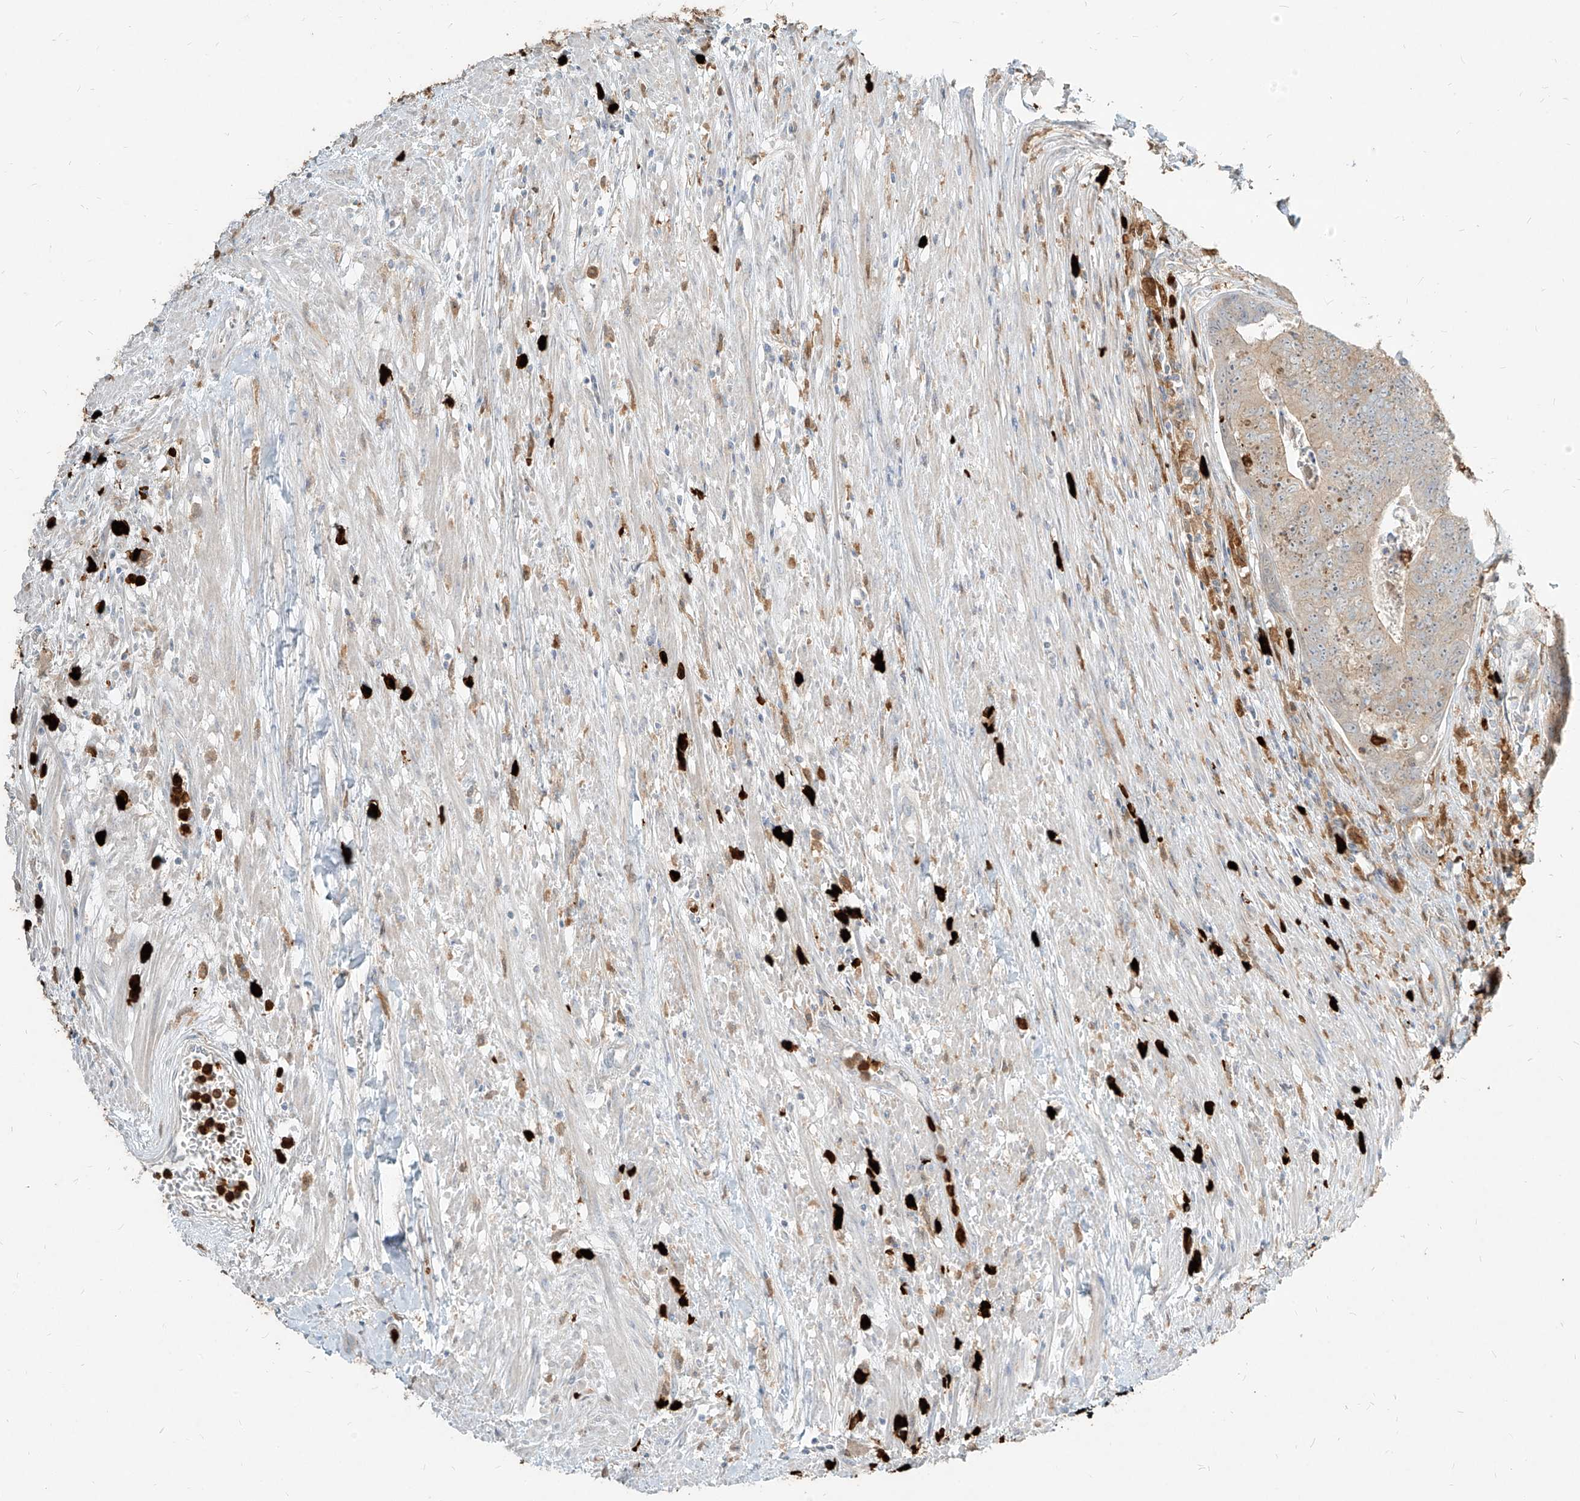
{"staining": {"intensity": "weak", "quantity": "<25%", "location": "cytoplasmic/membranous"}, "tissue": "colorectal cancer", "cell_type": "Tumor cells", "image_type": "cancer", "snomed": [{"axis": "morphology", "description": "Adenocarcinoma, NOS"}, {"axis": "topography", "description": "Colon"}], "caption": "This image is of colorectal cancer (adenocarcinoma) stained with IHC to label a protein in brown with the nuclei are counter-stained blue. There is no expression in tumor cells.", "gene": "PGD", "patient": {"sex": "female", "age": 67}}